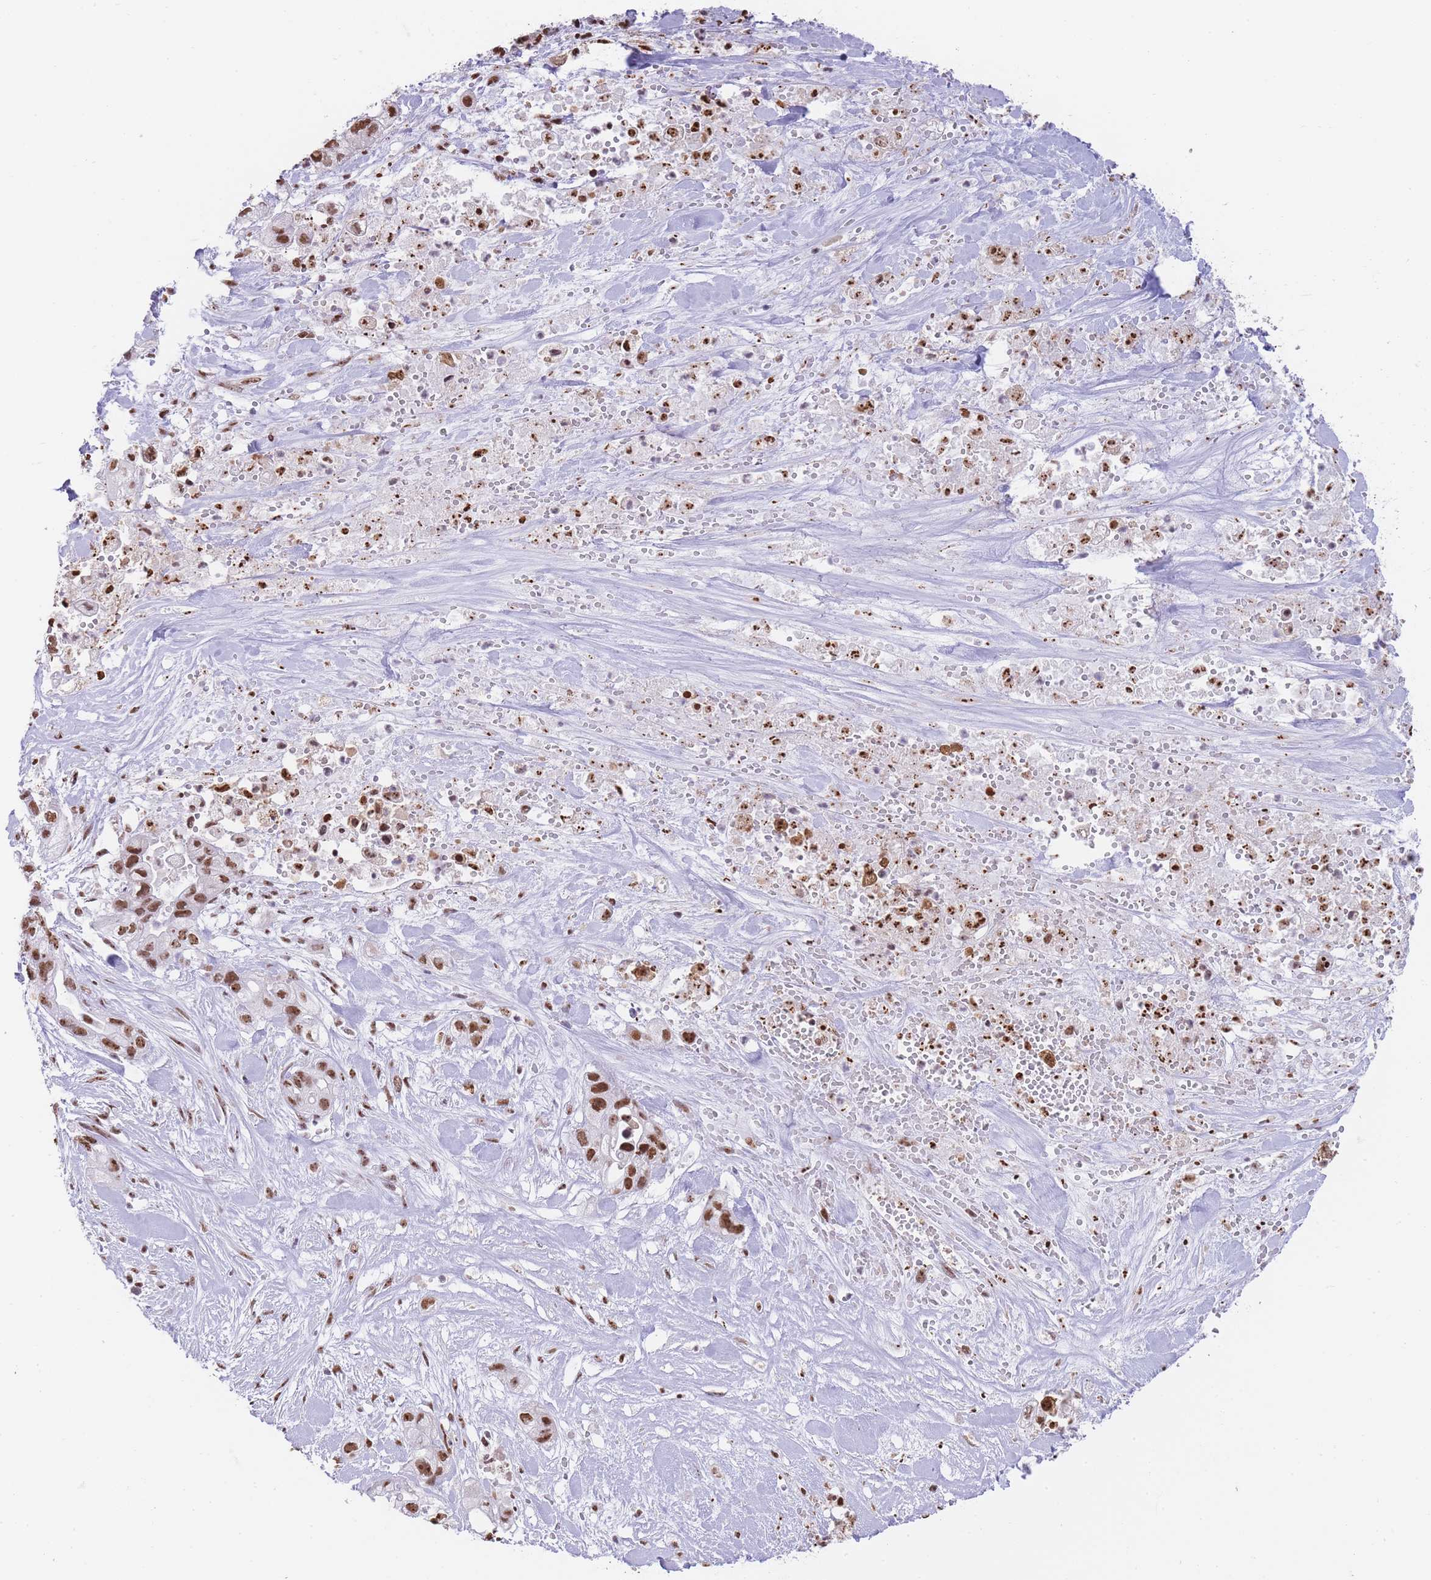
{"staining": {"intensity": "strong", "quantity": ">75%", "location": "nuclear"}, "tissue": "pancreatic cancer", "cell_type": "Tumor cells", "image_type": "cancer", "snomed": [{"axis": "morphology", "description": "Adenocarcinoma, NOS"}, {"axis": "topography", "description": "Pancreas"}], "caption": "This photomicrograph displays pancreatic cancer (adenocarcinoma) stained with immunohistochemistry to label a protein in brown. The nuclear of tumor cells show strong positivity for the protein. Nuclei are counter-stained blue.", "gene": "EVC2", "patient": {"sex": "male", "age": 44}}